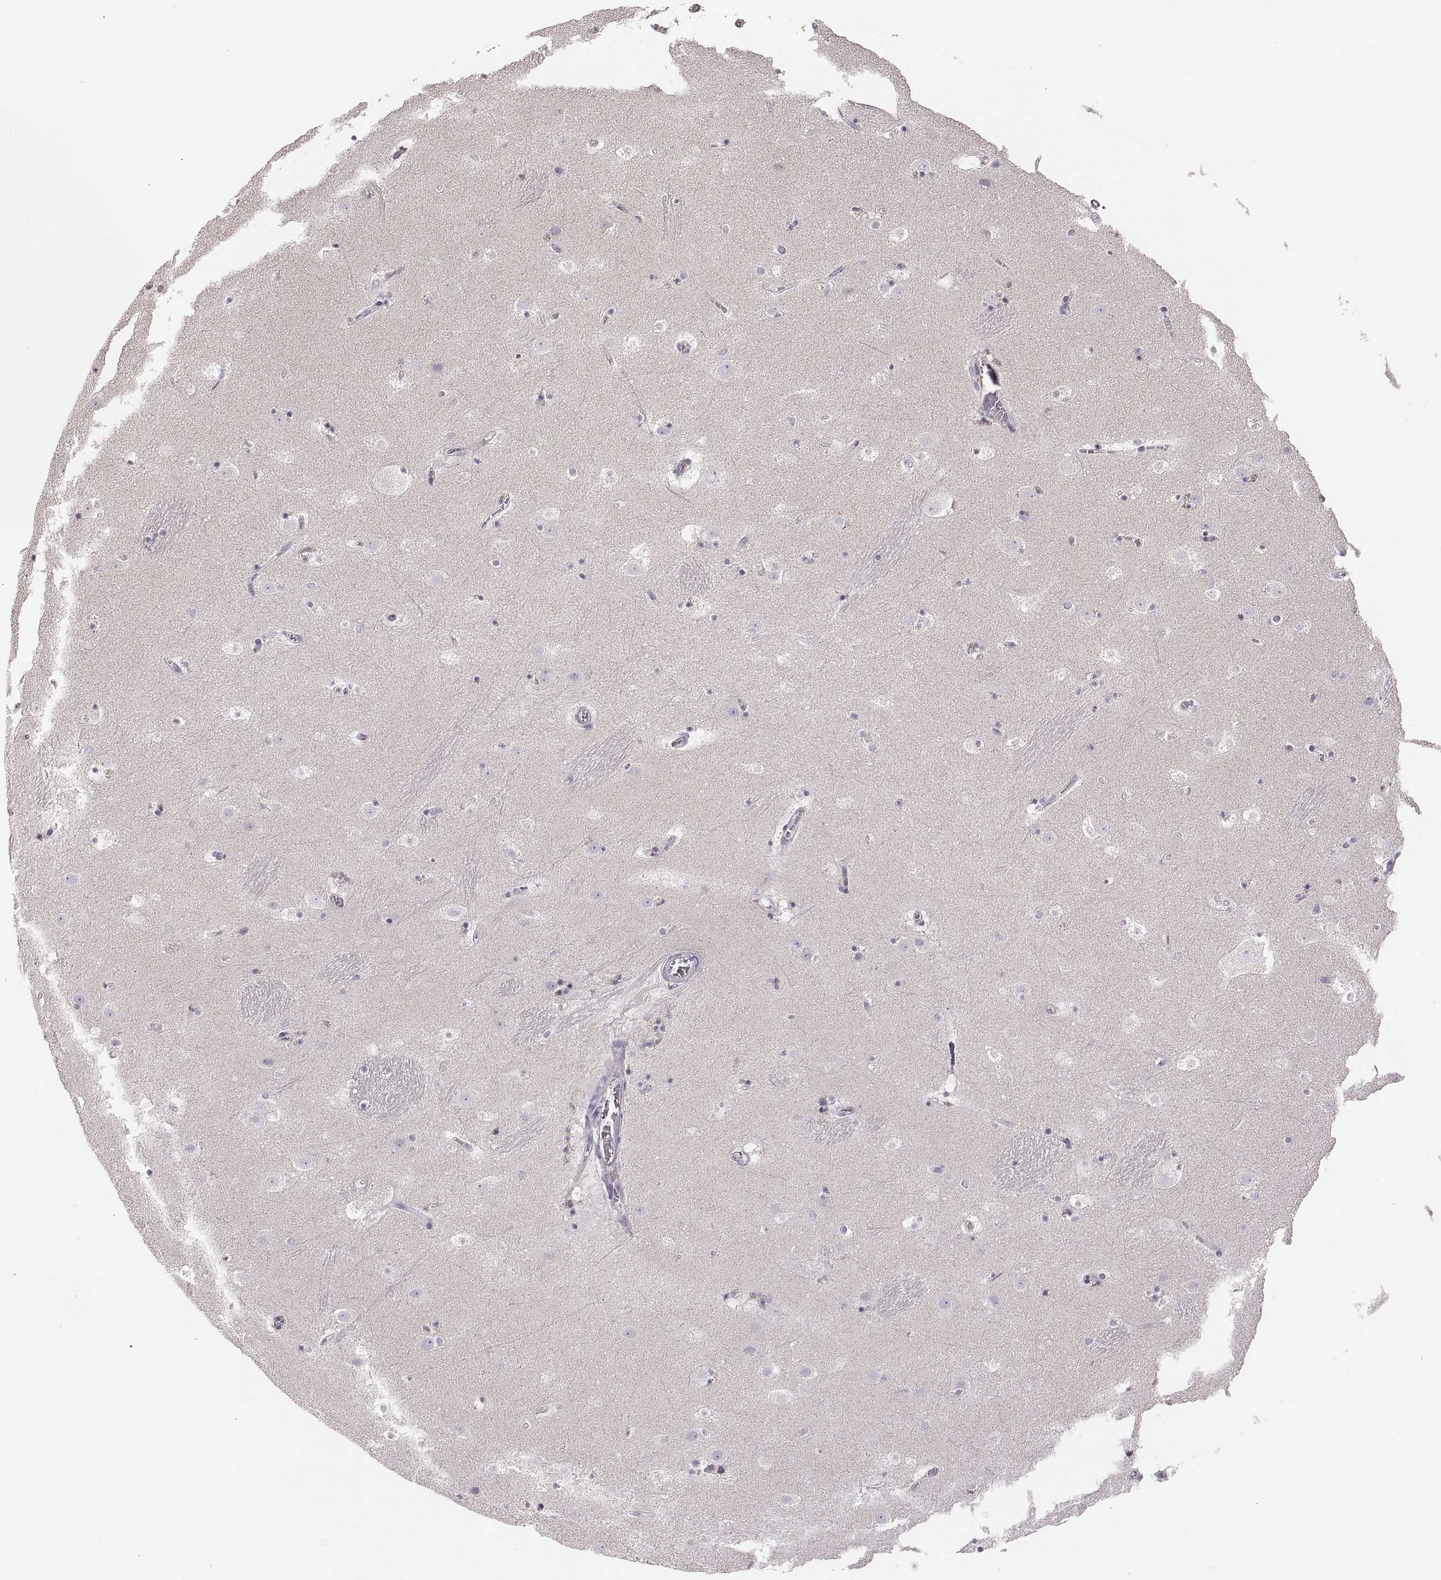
{"staining": {"intensity": "negative", "quantity": "none", "location": "none"}, "tissue": "caudate", "cell_type": "Glial cells", "image_type": "normal", "snomed": [{"axis": "morphology", "description": "Normal tissue, NOS"}, {"axis": "topography", "description": "Lateral ventricle wall"}], "caption": "The micrograph demonstrates no significant staining in glial cells of caudate. Brightfield microscopy of IHC stained with DAB (3,3'-diaminobenzidine) (brown) and hematoxylin (blue), captured at high magnification.", "gene": "RDH13", "patient": {"sex": "male", "age": 37}}